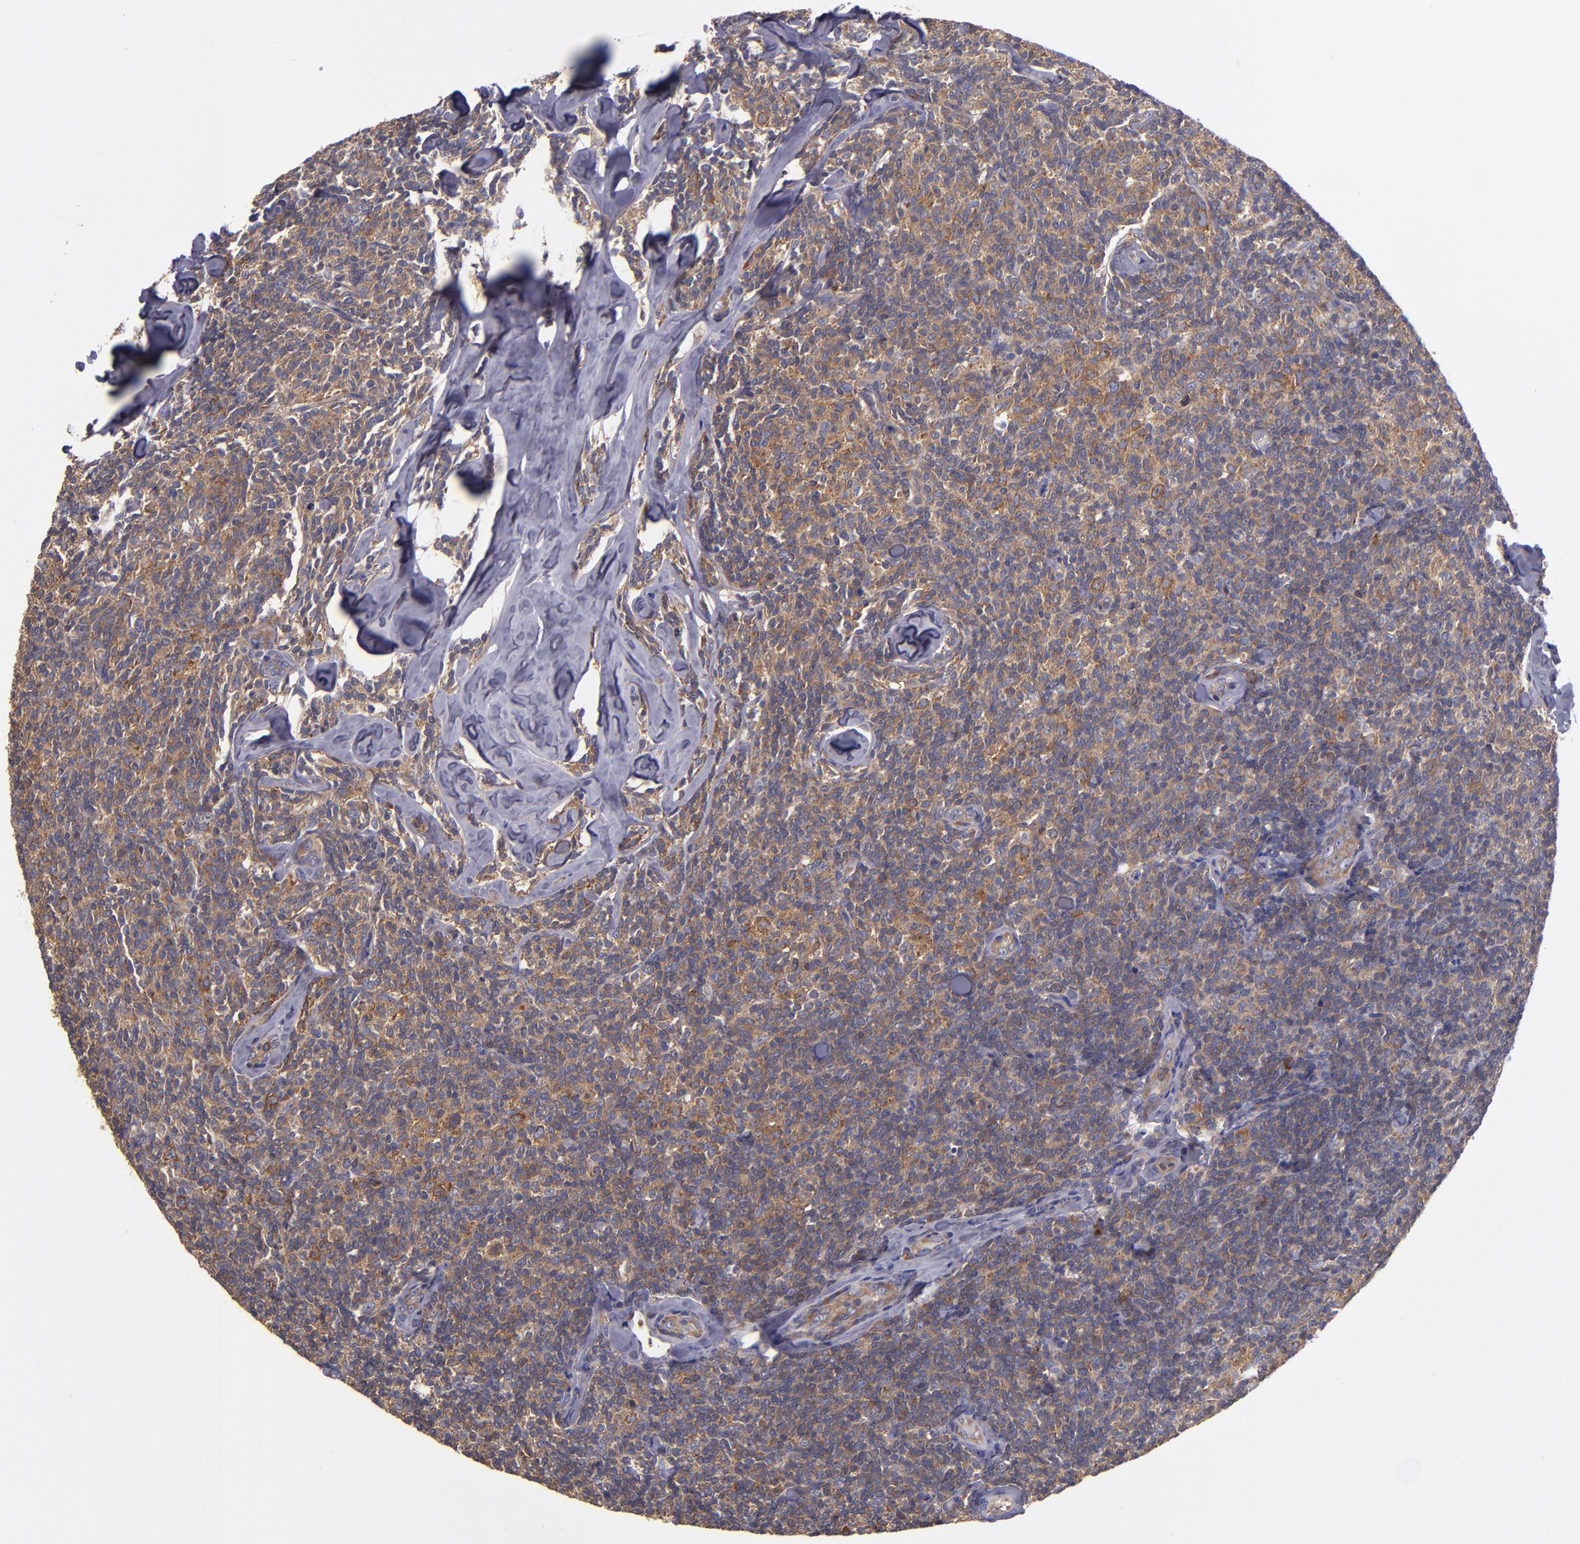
{"staining": {"intensity": "weak", "quantity": ">75%", "location": "cytoplasmic/membranous"}, "tissue": "lymphoma", "cell_type": "Tumor cells", "image_type": "cancer", "snomed": [{"axis": "morphology", "description": "Malignant lymphoma, non-Hodgkin's type, Low grade"}, {"axis": "topography", "description": "Lymph node"}], "caption": "Protein staining by IHC displays weak cytoplasmic/membranous staining in about >75% of tumor cells in malignant lymphoma, non-Hodgkin's type (low-grade).", "gene": "CARS1", "patient": {"sex": "female", "age": 56}}